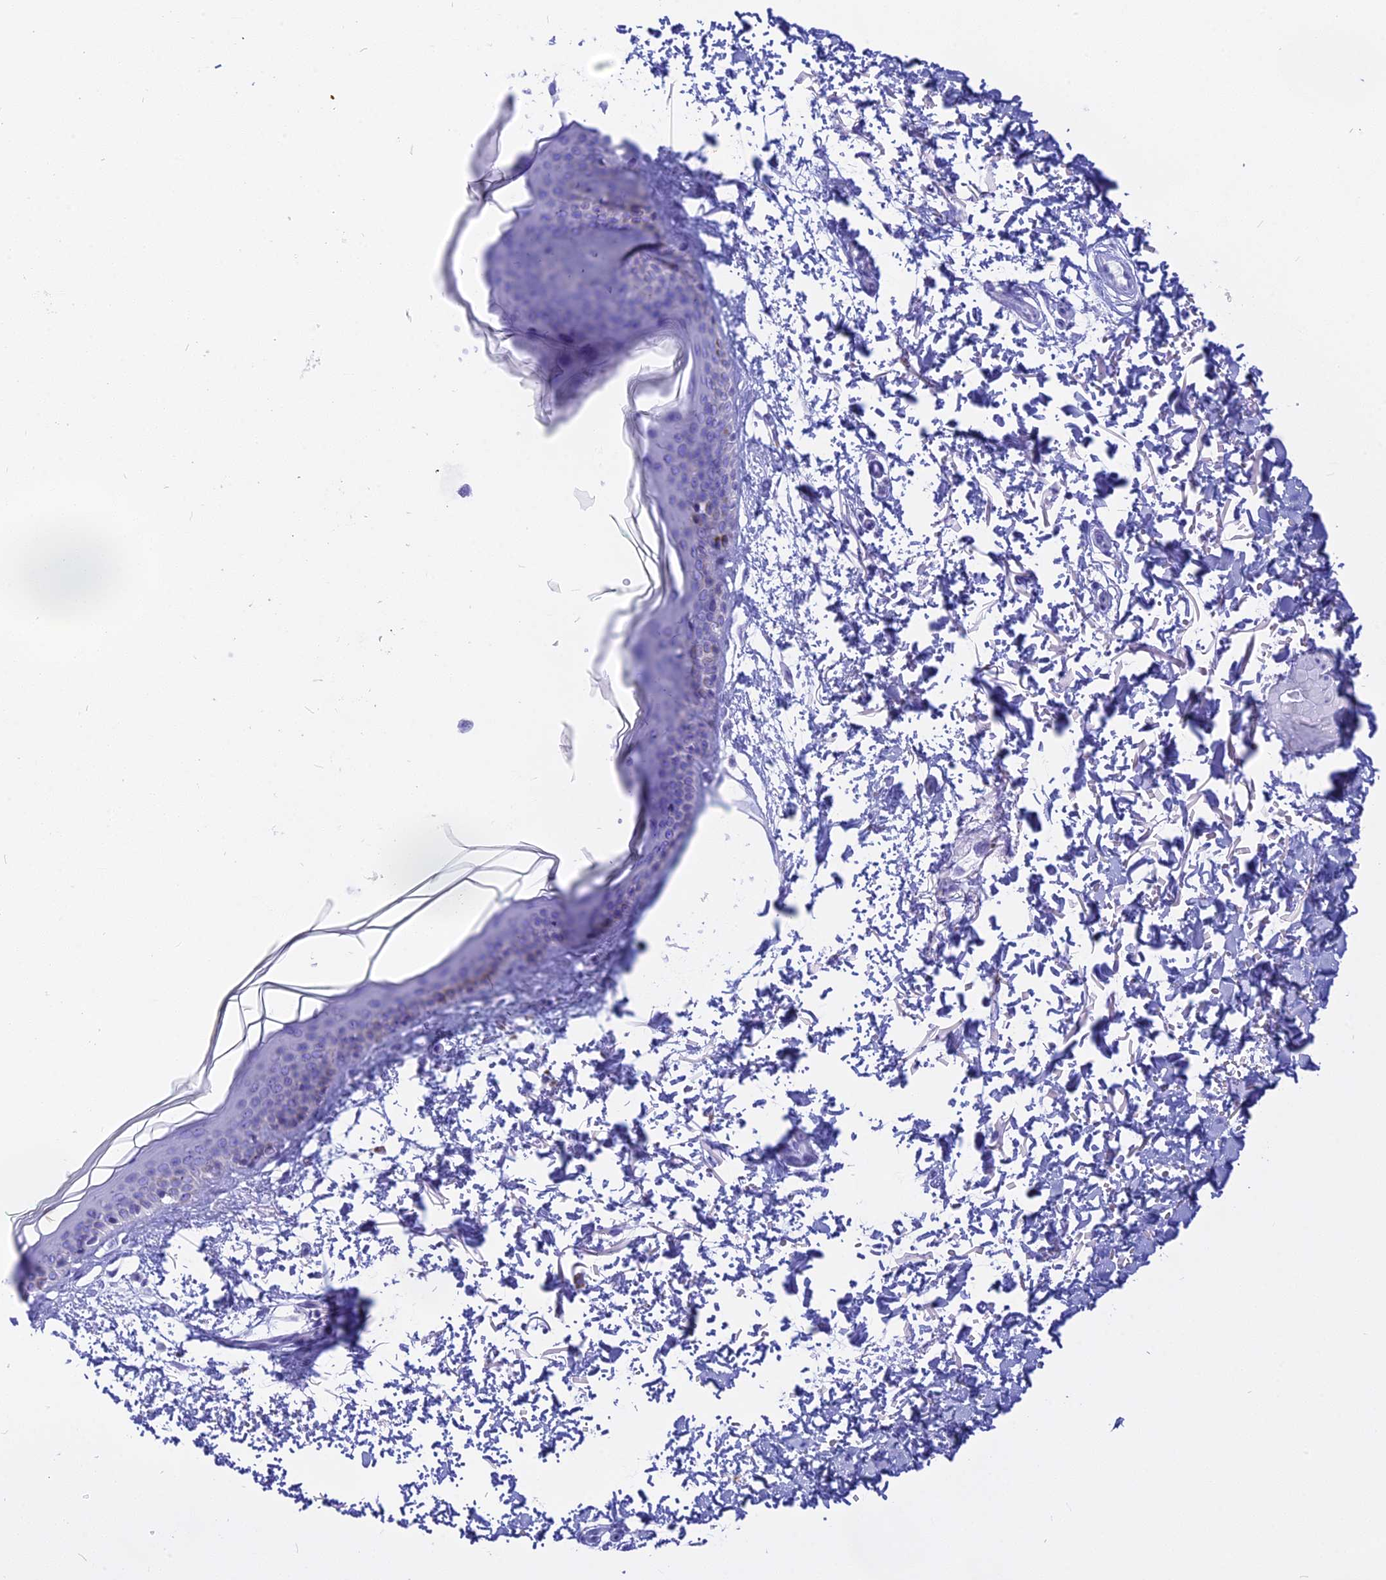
{"staining": {"intensity": "negative", "quantity": "none", "location": "none"}, "tissue": "skin", "cell_type": "Fibroblasts", "image_type": "normal", "snomed": [{"axis": "morphology", "description": "Normal tissue, NOS"}, {"axis": "topography", "description": "Skin"}], "caption": "The histopathology image reveals no staining of fibroblasts in normal skin. (DAB immunohistochemistry (IHC) visualized using brightfield microscopy, high magnification).", "gene": "ISCA1", "patient": {"sex": "male", "age": 66}}